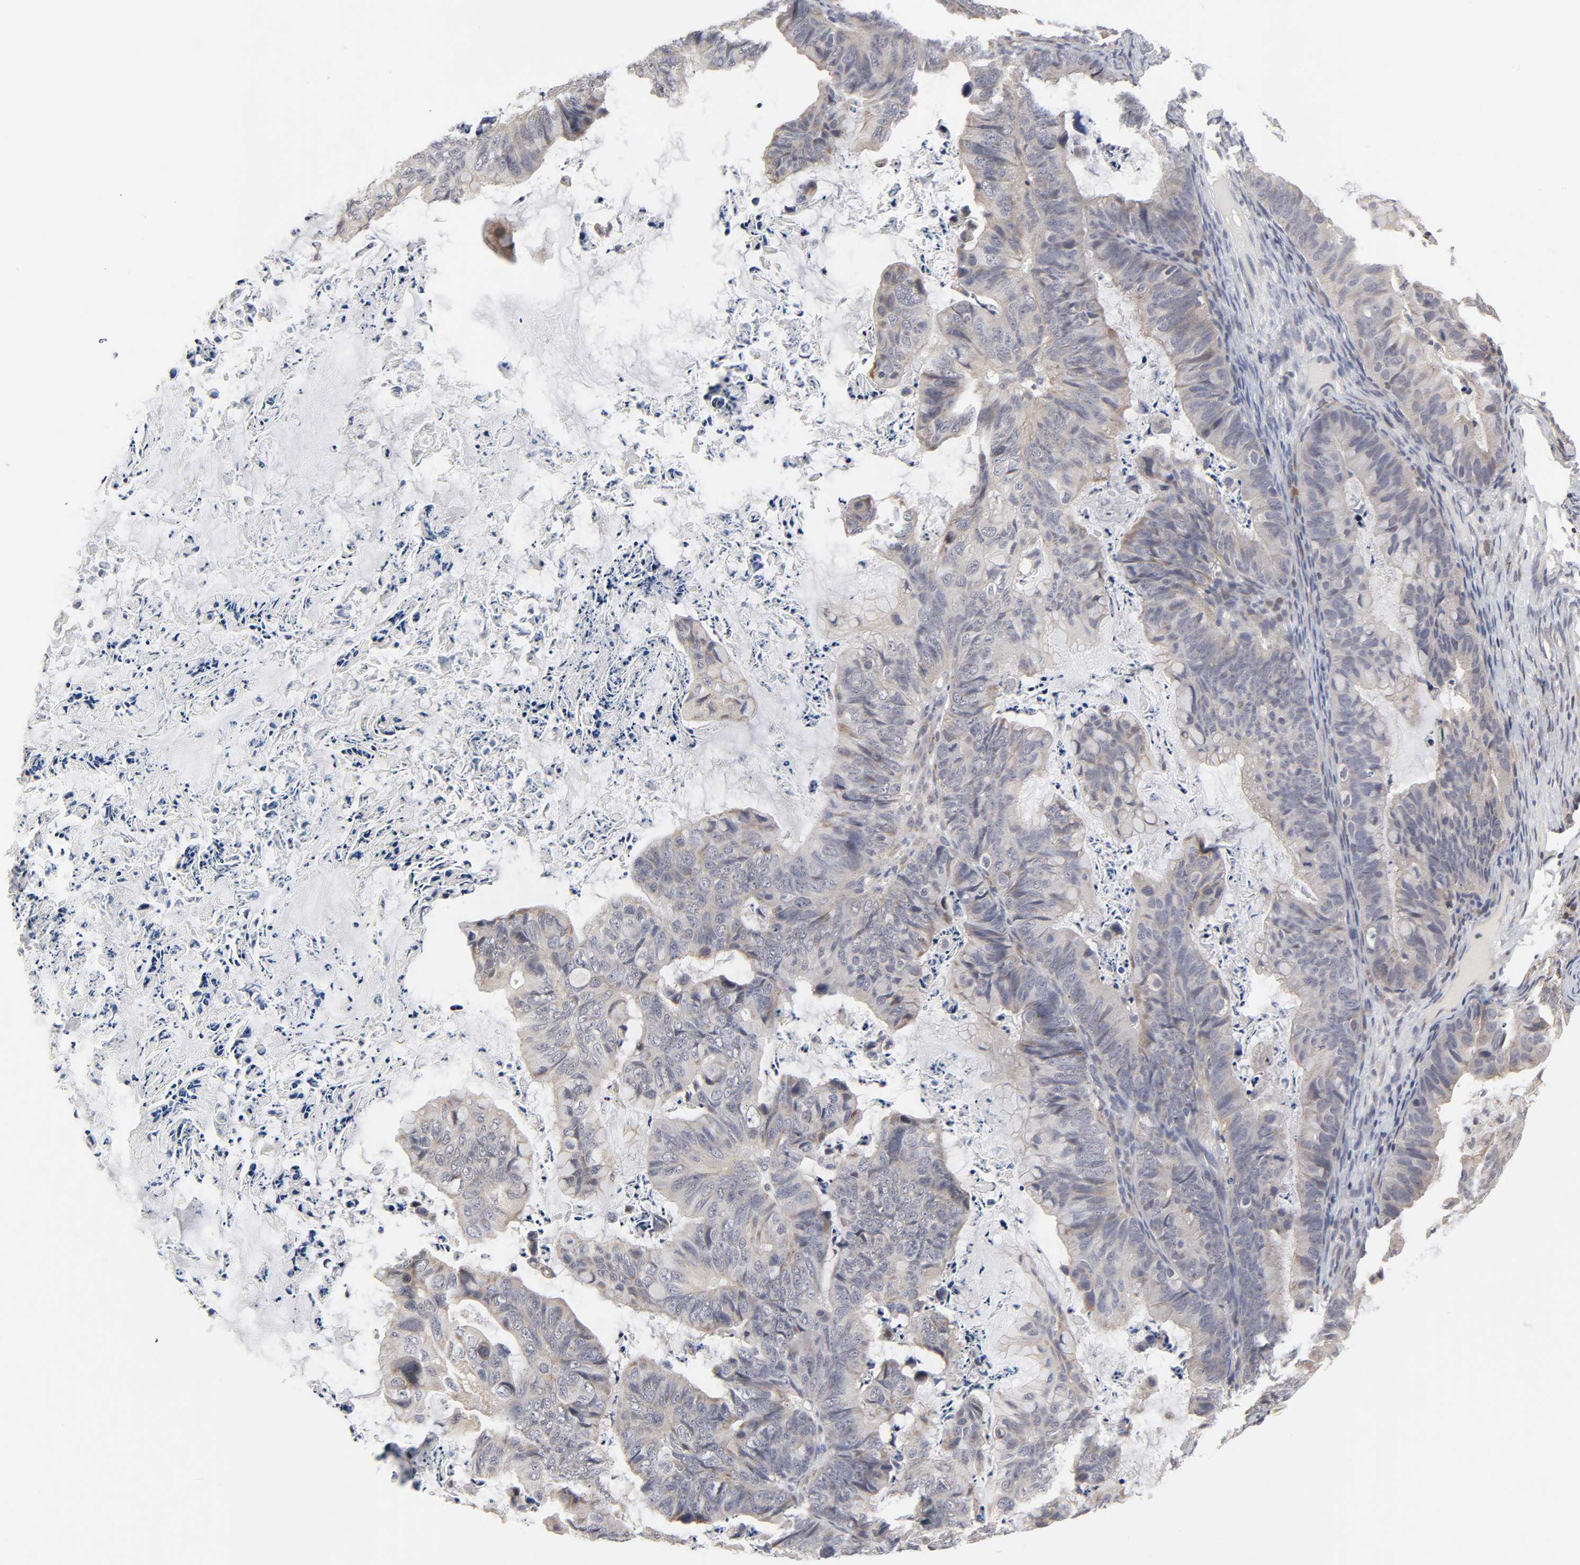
{"staining": {"intensity": "weak", "quantity": ">75%", "location": "cytoplasmic/membranous"}, "tissue": "ovarian cancer", "cell_type": "Tumor cells", "image_type": "cancer", "snomed": [{"axis": "morphology", "description": "Cystadenocarcinoma, mucinous, NOS"}, {"axis": "topography", "description": "Ovary"}], "caption": "Immunohistochemical staining of human mucinous cystadenocarcinoma (ovarian) shows low levels of weak cytoplasmic/membranous staining in about >75% of tumor cells. (brown staining indicates protein expression, while blue staining denotes nuclei).", "gene": "AUH", "patient": {"sex": "female", "age": 36}}